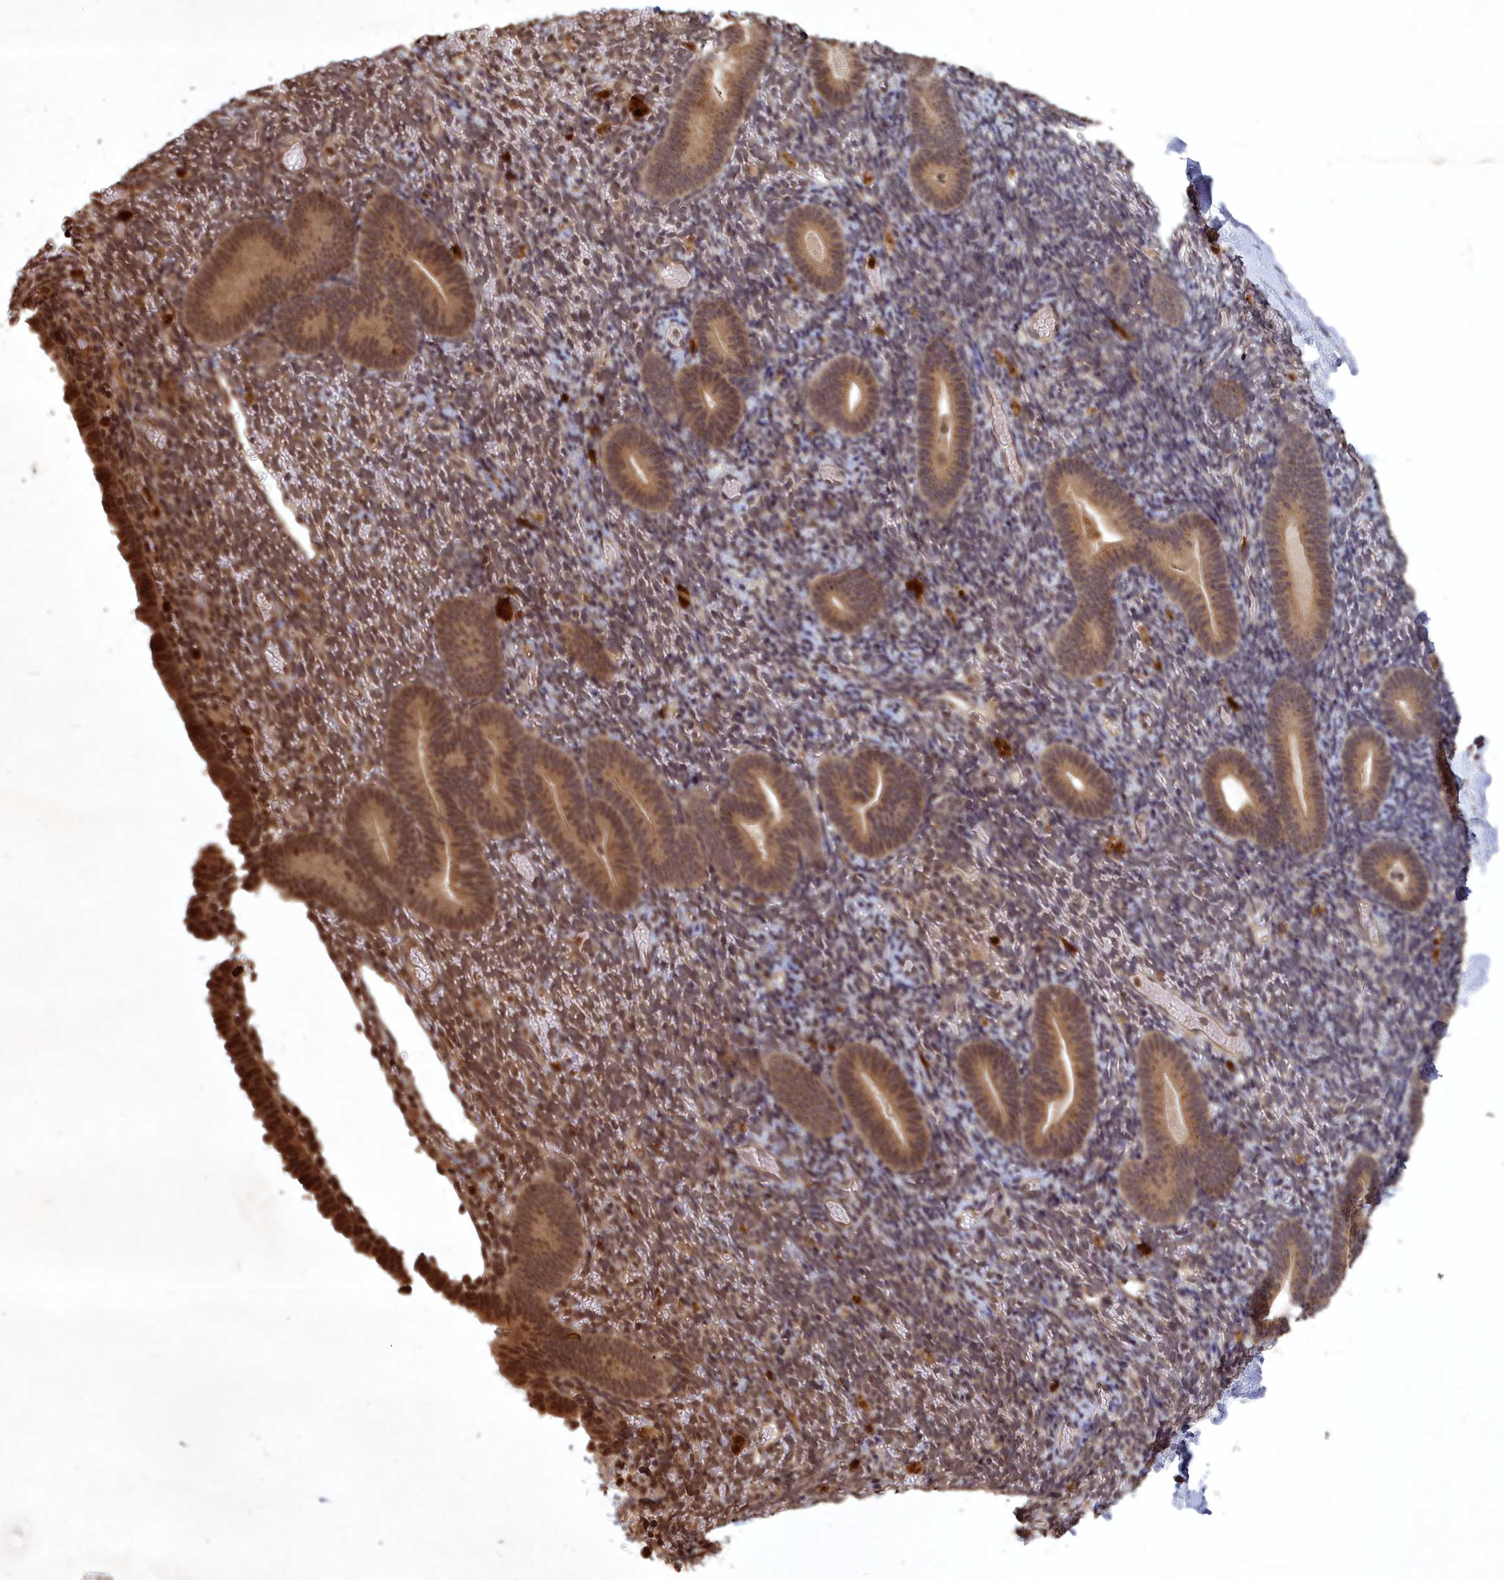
{"staining": {"intensity": "moderate", "quantity": "25%-75%", "location": "cytoplasmic/membranous,nuclear"}, "tissue": "endometrium", "cell_type": "Cells in endometrial stroma", "image_type": "normal", "snomed": [{"axis": "morphology", "description": "Normal tissue, NOS"}, {"axis": "topography", "description": "Endometrium"}], "caption": "Protein expression analysis of normal human endometrium reveals moderate cytoplasmic/membranous,nuclear positivity in about 25%-75% of cells in endometrial stroma.", "gene": "SRMS", "patient": {"sex": "female", "age": 51}}